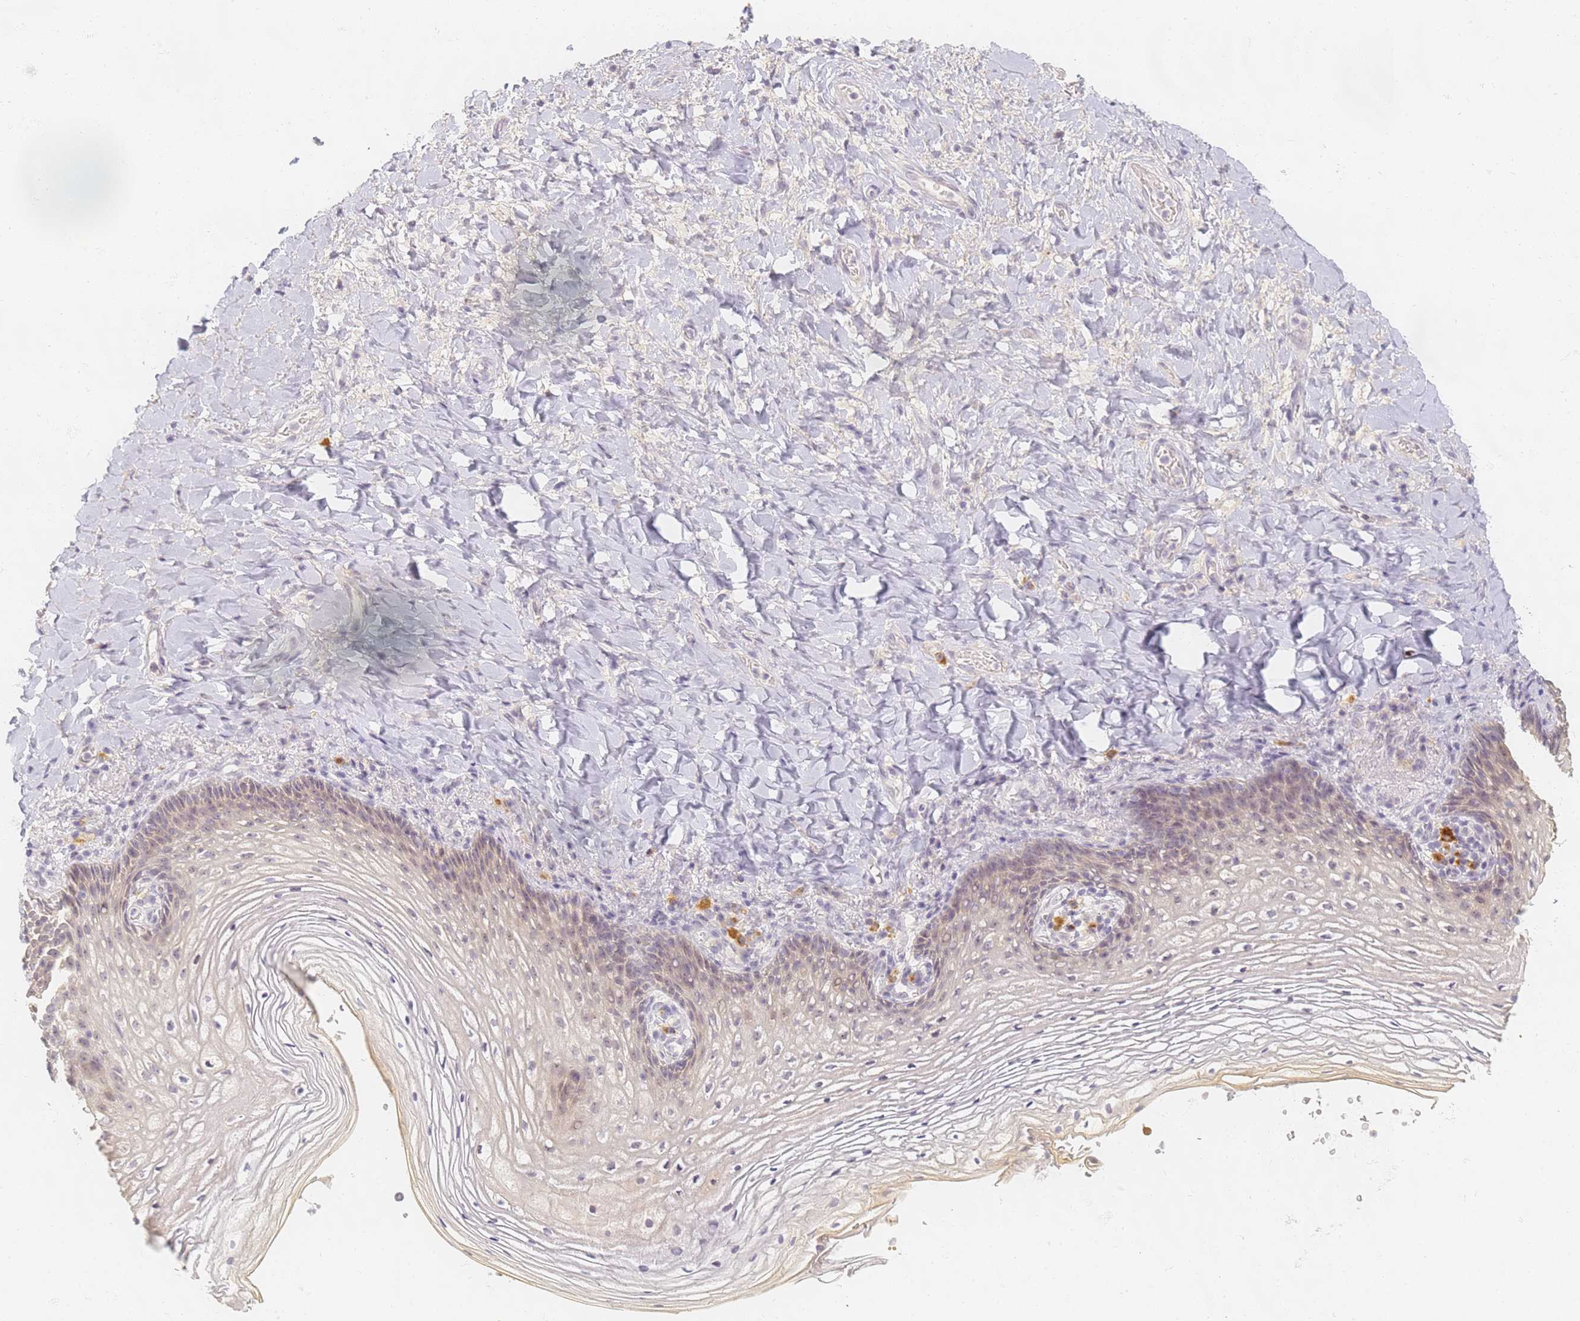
{"staining": {"intensity": "weak", "quantity": "<25%", "location": "cytoplasmic/membranous,nuclear"}, "tissue": "vagina", "cell_type": "Squamous epithelial cells", "image_type": "normal", "snomed": [{"axis": "morphology", "description": "Normal tissue, NOS"}, {"axis": "topography", "description": "Vagina"}], "caption": "High power microscopy photomicrograph of an immunohistochemistry image of benign vagina, revealing no significant positivity in squamous epithelial cells. (DAB IHC with hematoxylin counter stain).", "gene": "SLC38A9", "patient": {"sex": "female", "age": 60}}